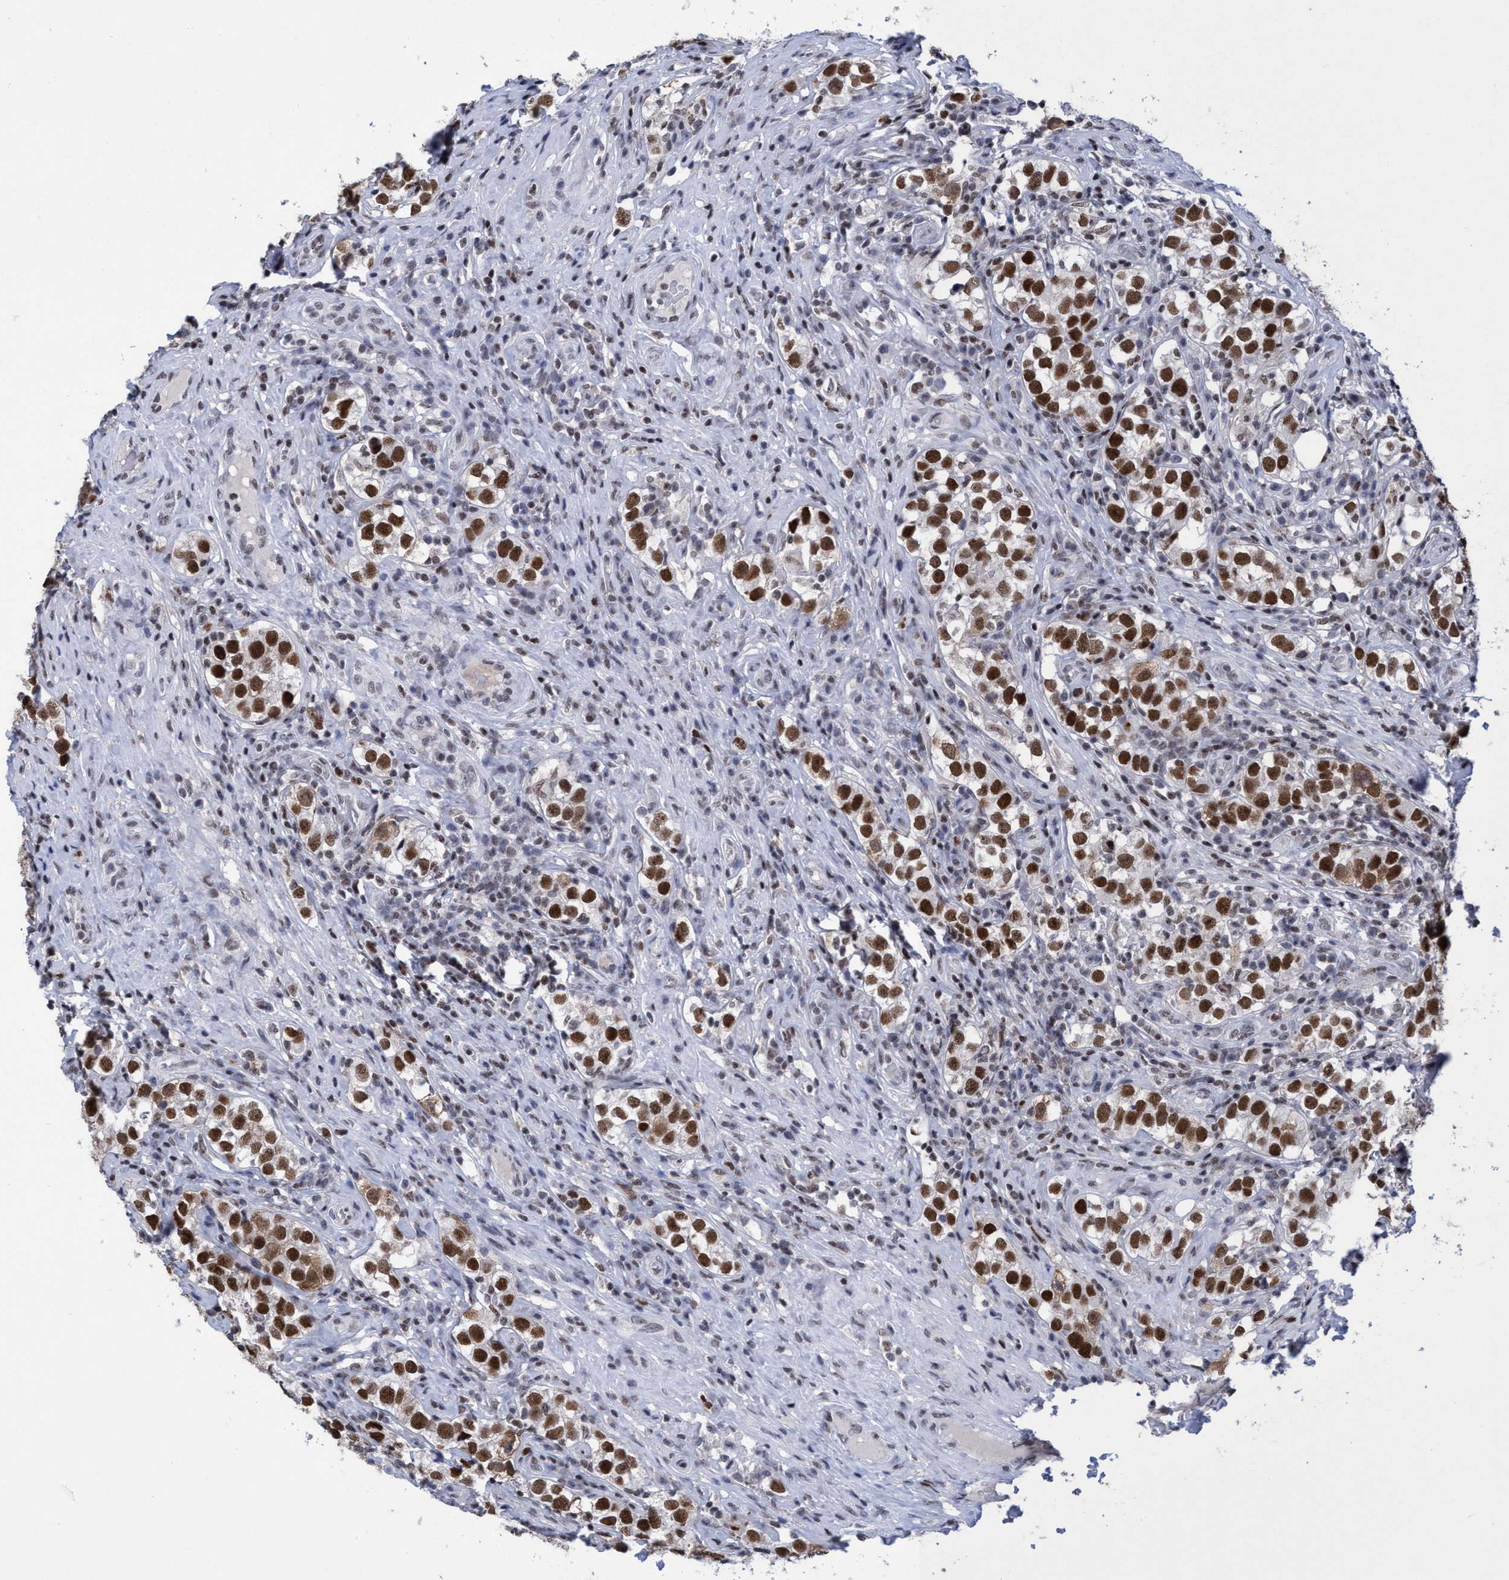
{"staining": {"intensity": "strong", "quantity": ">75%", "location": "nuclear"}, "tissue": "testis cancer", "cell_type": "Tumor cells", "image_type": "cancer", "snomed": [{"axis": "morphology", "description": "Normal tissue, NOS"}, {"axis": "morphology", "description": "Seminoma, NOS"}, {"axis": "topography", "description": "Testis"}], "caption": "Tumor cells display strong nuclear staining in about >75% of cells in testis cancer (seminoma).", "gene": "C9orf78", "patient": {"sex": "male", "age": 43}}